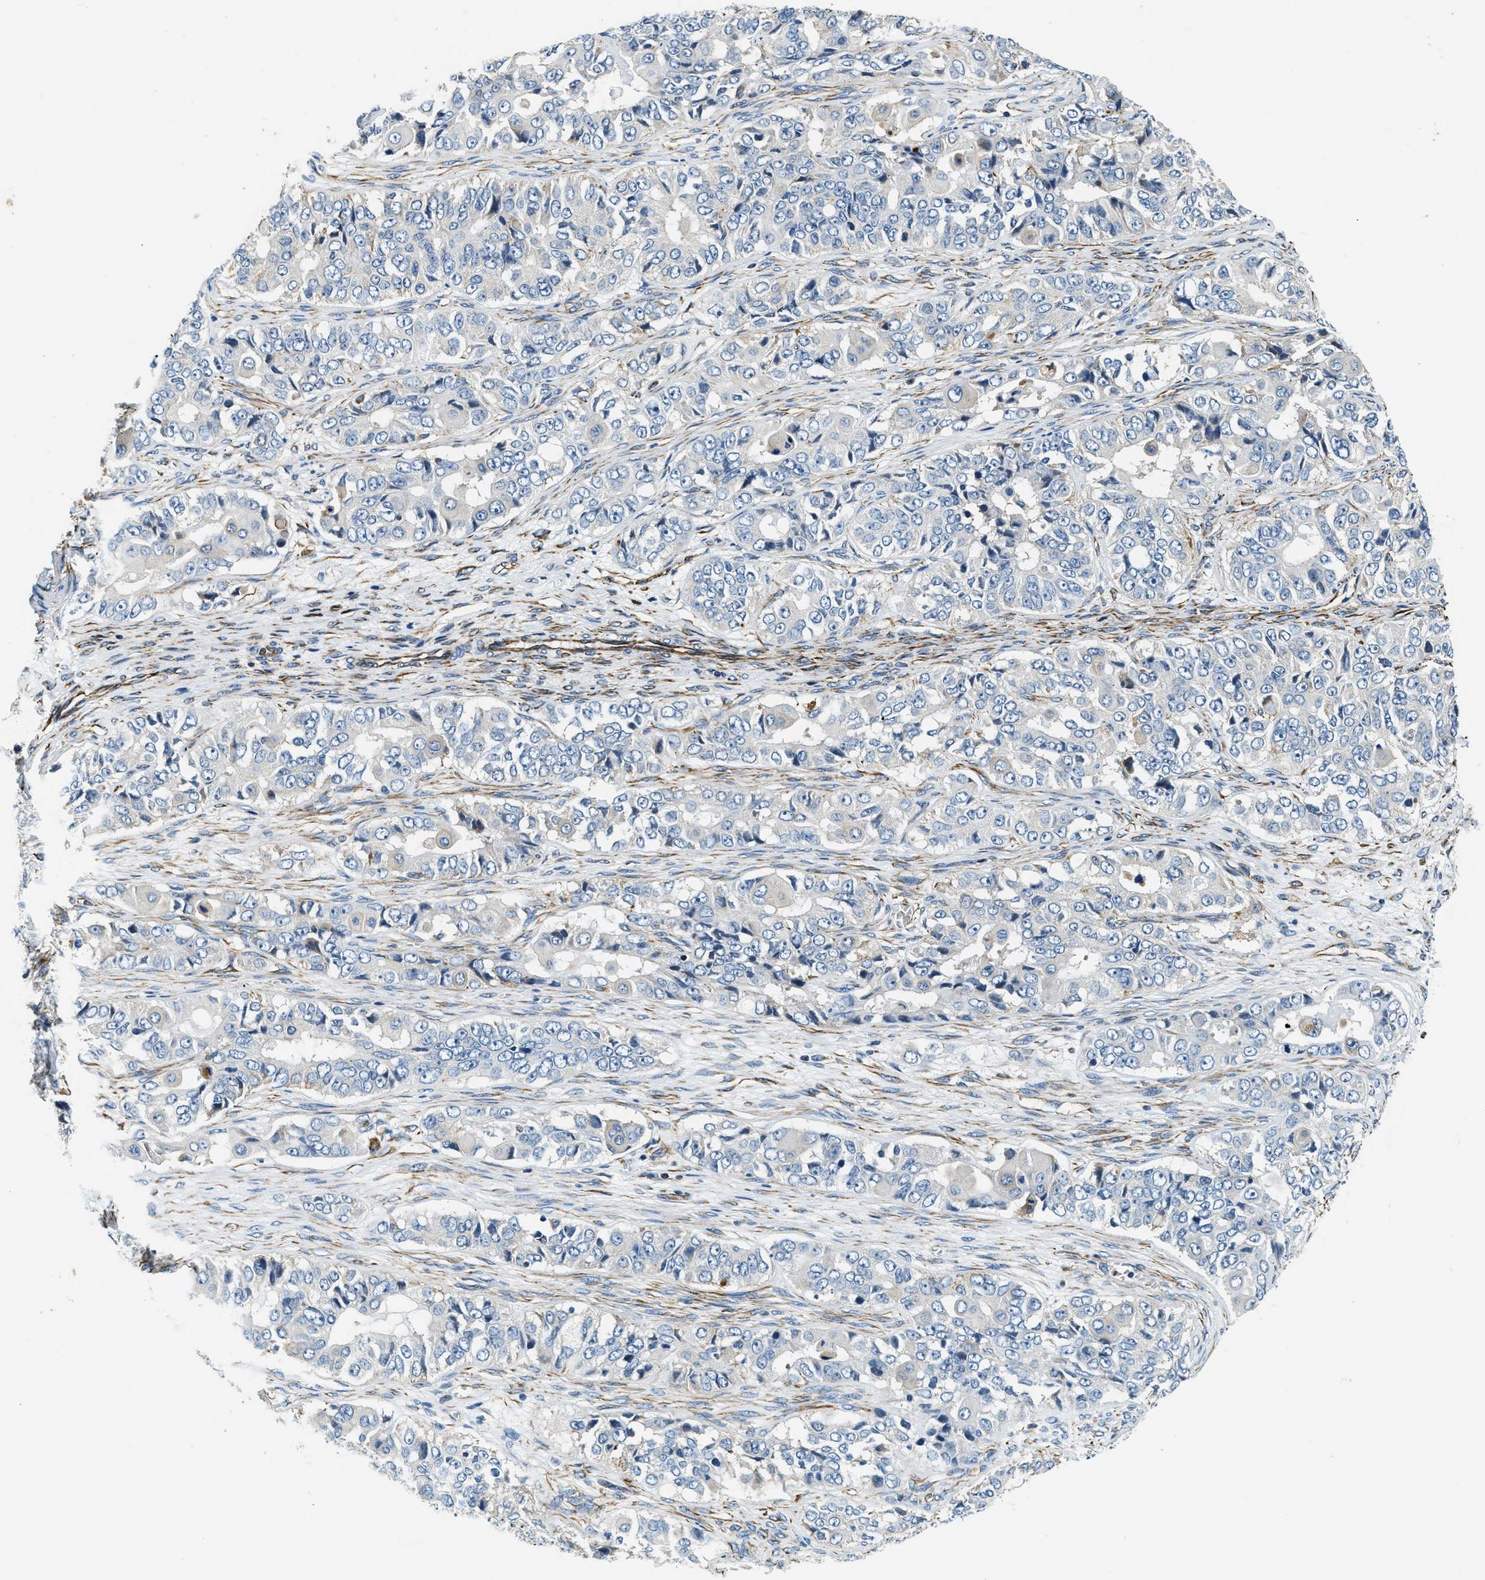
{"staining": {"intensity": "negative", "quantity": "none", "location": "none"}, "tissue": "ovarian cancer", "cell_type": "Tumor cells", "image_type": "cancer", "snomed": [{"axis": "morphology", "description": "Carcinoma, endometroid"}, {"axis": "topography", "description": "Ovary"}], "caption": "Tumor cells are negative for brown protein staining in ovarian endometroid carcinoma.", "gene": "GNS", "patient": {"sex": "female", "age": 51}}